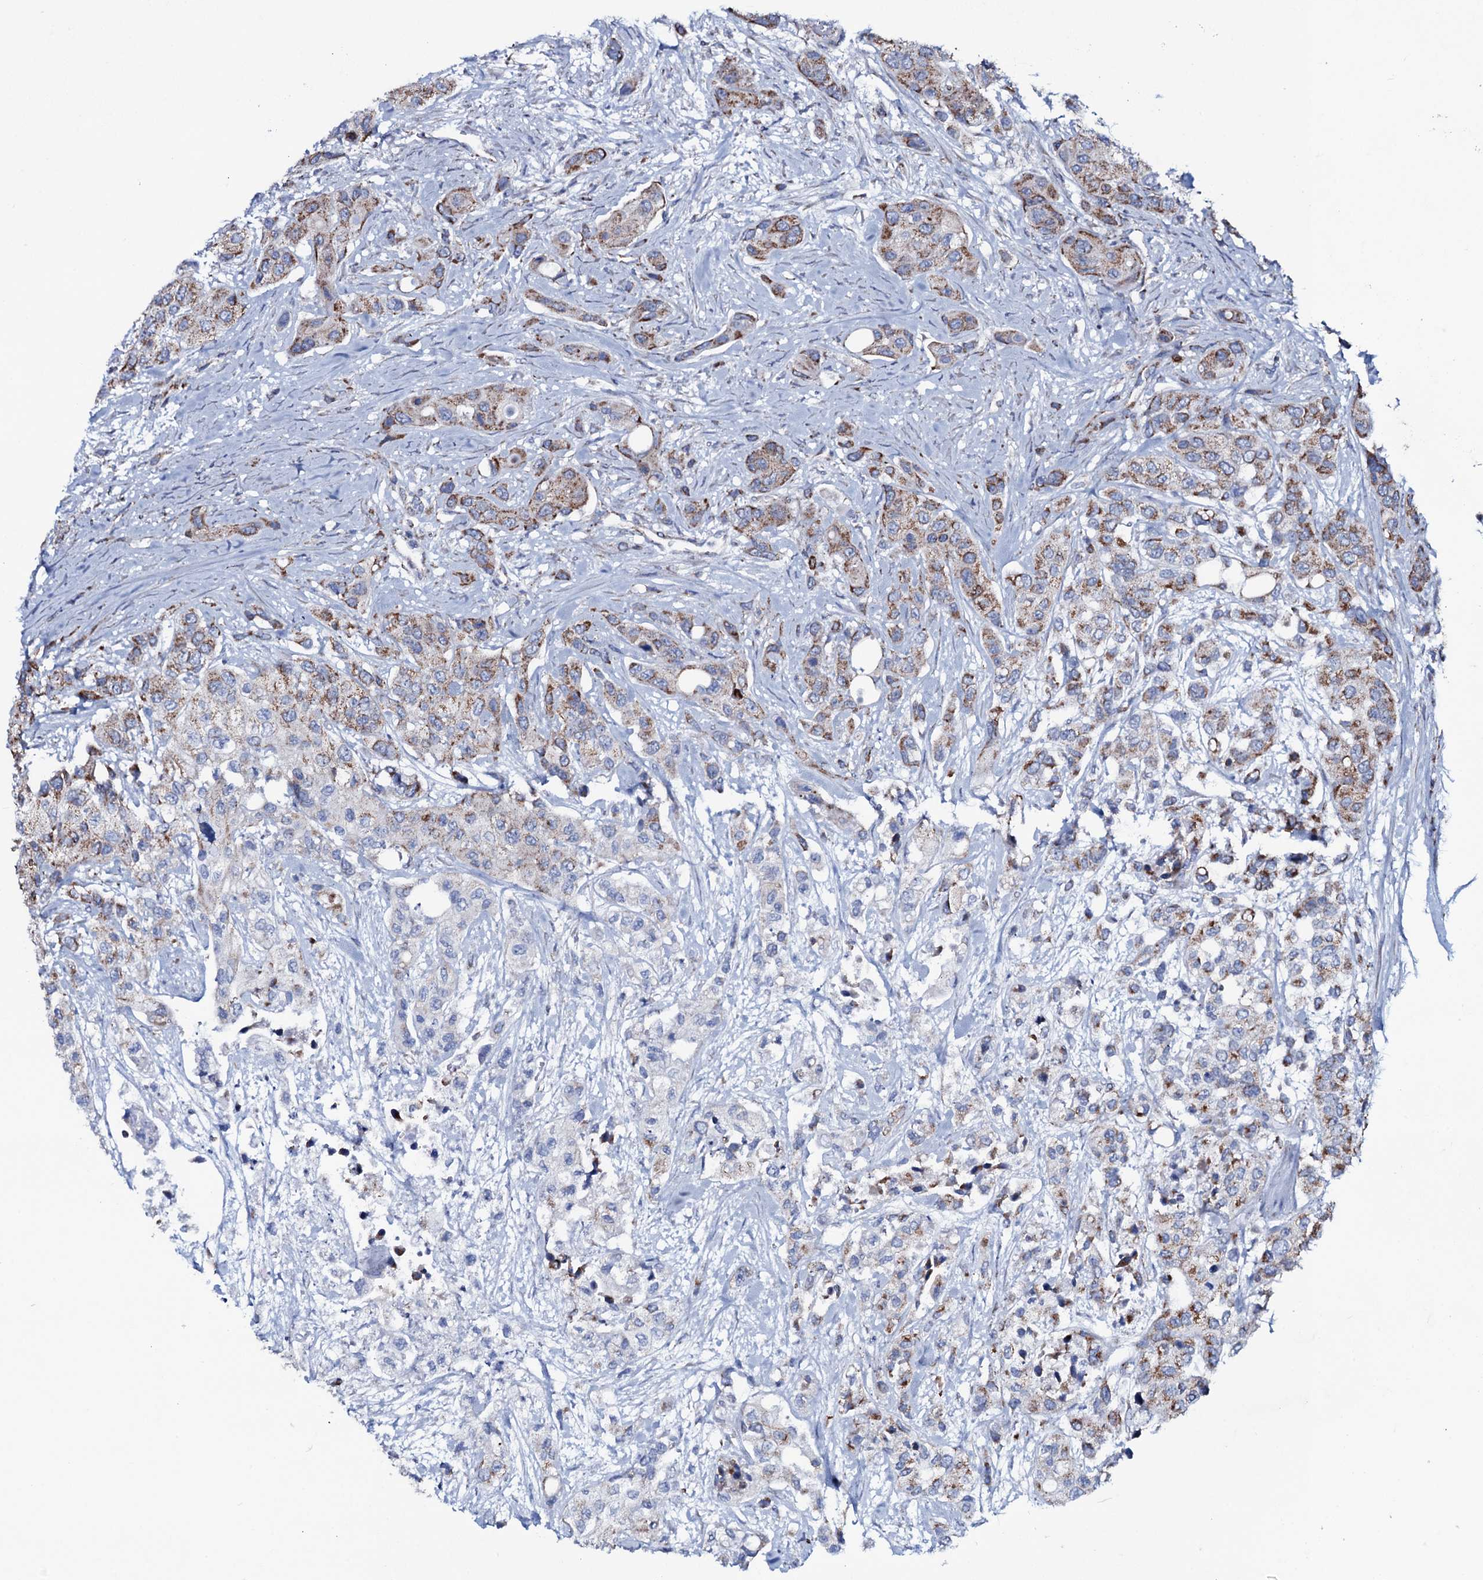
{"staining": {"intensity": "moderate", "quantity": "25%-75%", "location": "cytoplasmic/membranous"}, "tissue": "urothelial cancer", "cell_type": "Tumor cells", "image_type": "cancer", "snomed": [{"axis": "morphology", "description": "Normal tissue, NOS"}, {"axis": "morphology", "description": "Urothelial carcinoma, High grade"}, {"axis": "topography", "description": "Vascular tissue"}, {"axis": "topography", "description": "Urinary bladder"}], "caption": "Protein positivity by immunohistochemistry exhibits moderate cytoplasmic/membranous expression in approximately 25%-75% of tumor cells in high-grade urothelial carcinoma.", "gene": "MRPS35", "patient": {"sex": "female", "age": 56}}